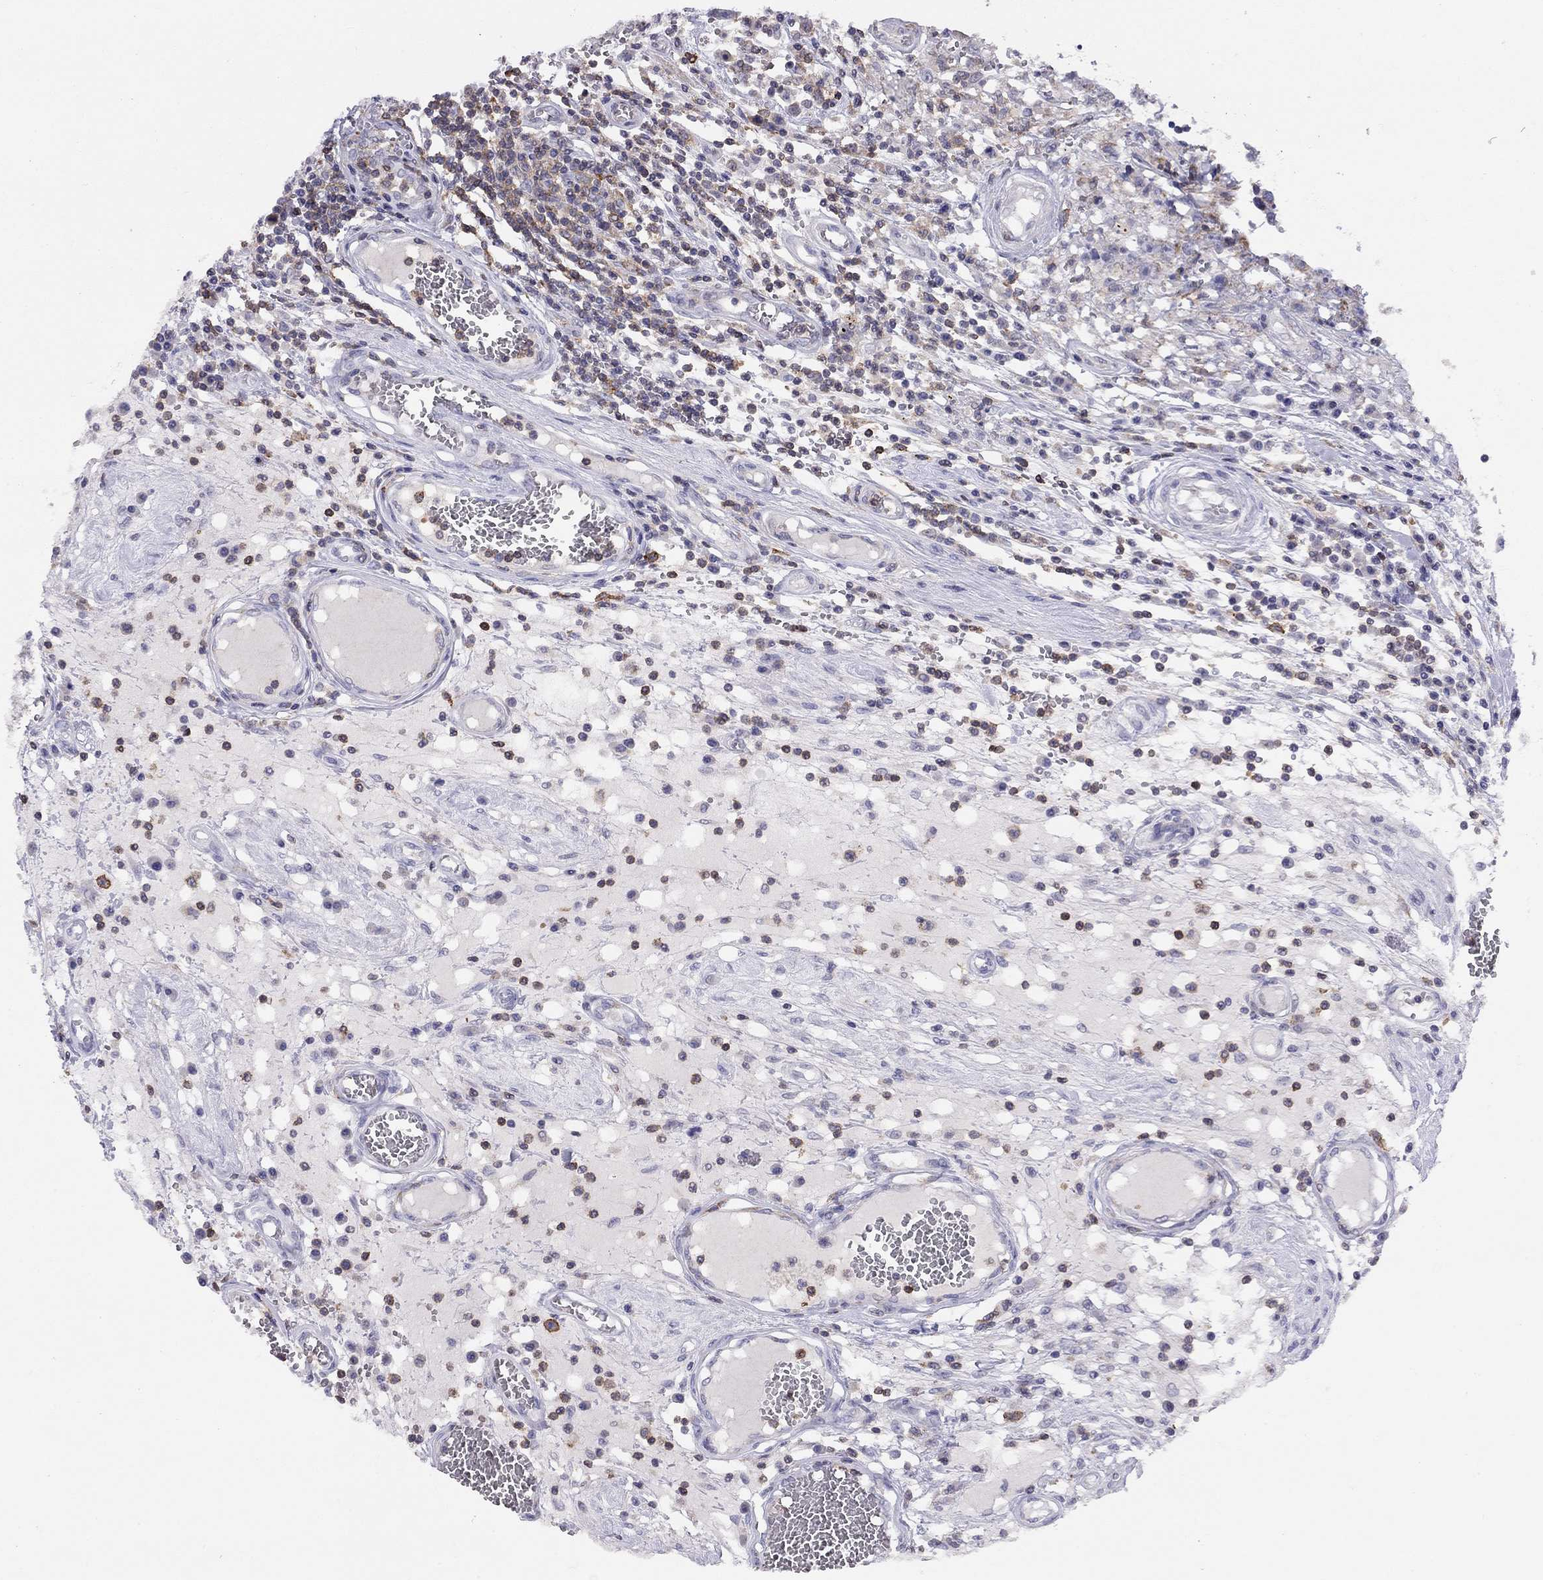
{"staining": {"intensity": "negative", "quantity": "none", "location": "none"}, "tissue": "testis cancer", "cell_type": "Tumor cells", "image_type": "cancer", "snomed": [{"axis": "morphology", "description": "Carcinoma, Embryonal, NOS"}, {"axis": "topography", "description": "Testis"}], "caption": "High power microscopy image of an immunohistochemistry image of testis cancer (embryonal carcinoma), revealing no significant staining in tumor cells.", "gene": "CITED1", "patient": {"sex": "male", "age": 36}}